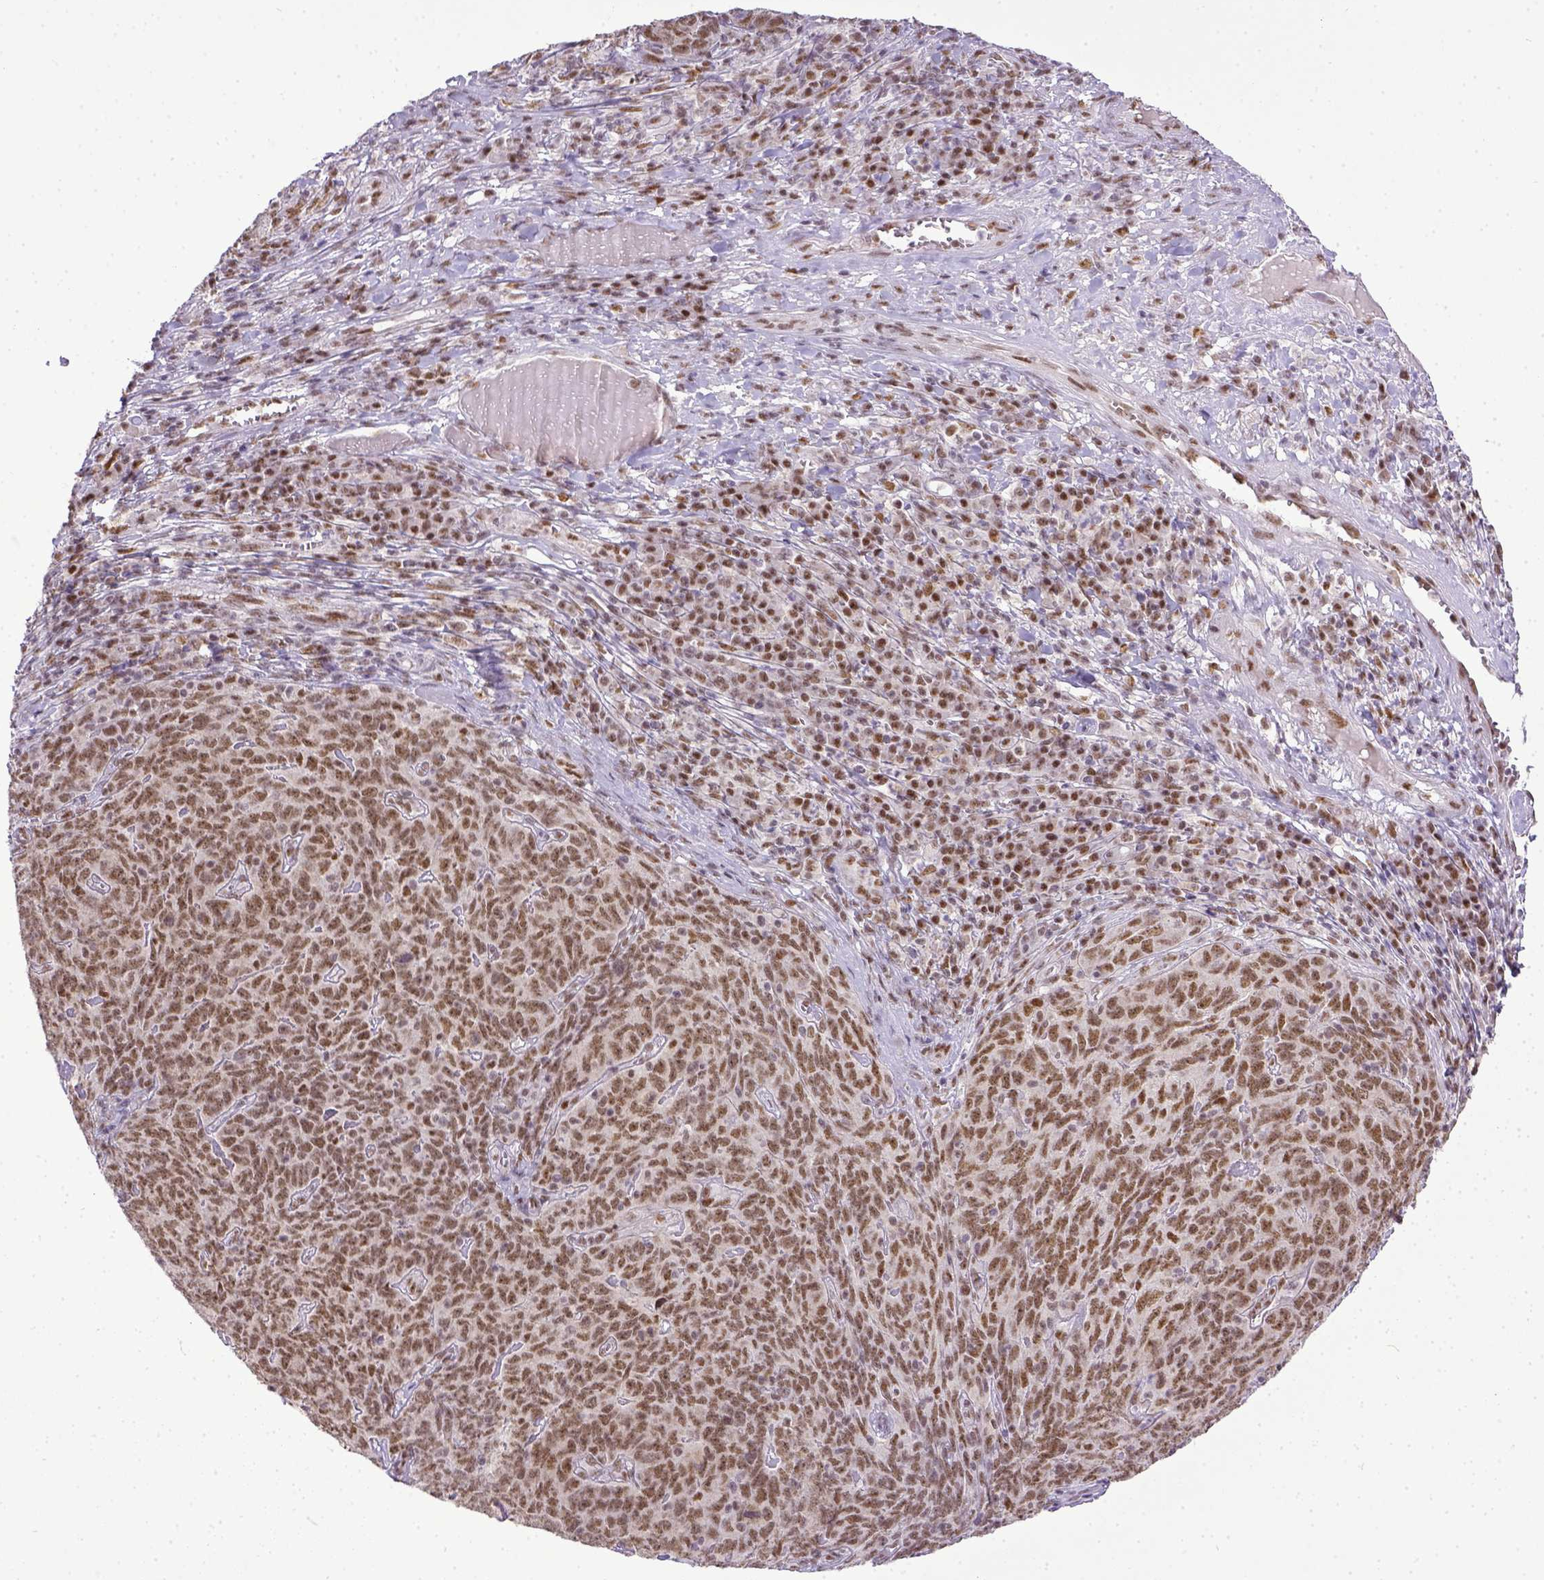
{"staining": {"intensity": "moderate", "quantity": ">75%", "location": "nuclear"}, "tissue": "skin cancer", "cell_type": "Tumor cells", "image_type": "cancer", "snomed": [{"axis": "morphology", "description": "Squamous cell carcinoma, NOS"}, {"axis": "topography", "description": "Skin"}, {"axis": "topography", "description": "Anal"}], "caption": "Skin cancer (squamous cell carcinoma) stained with DAB immunohistochemistry exhibits medium levels of moderate nuclear staining in approximately >75% of tumor cells.", "gene": "ERCC1", "patient": {"sex": "female", "age": 51}}